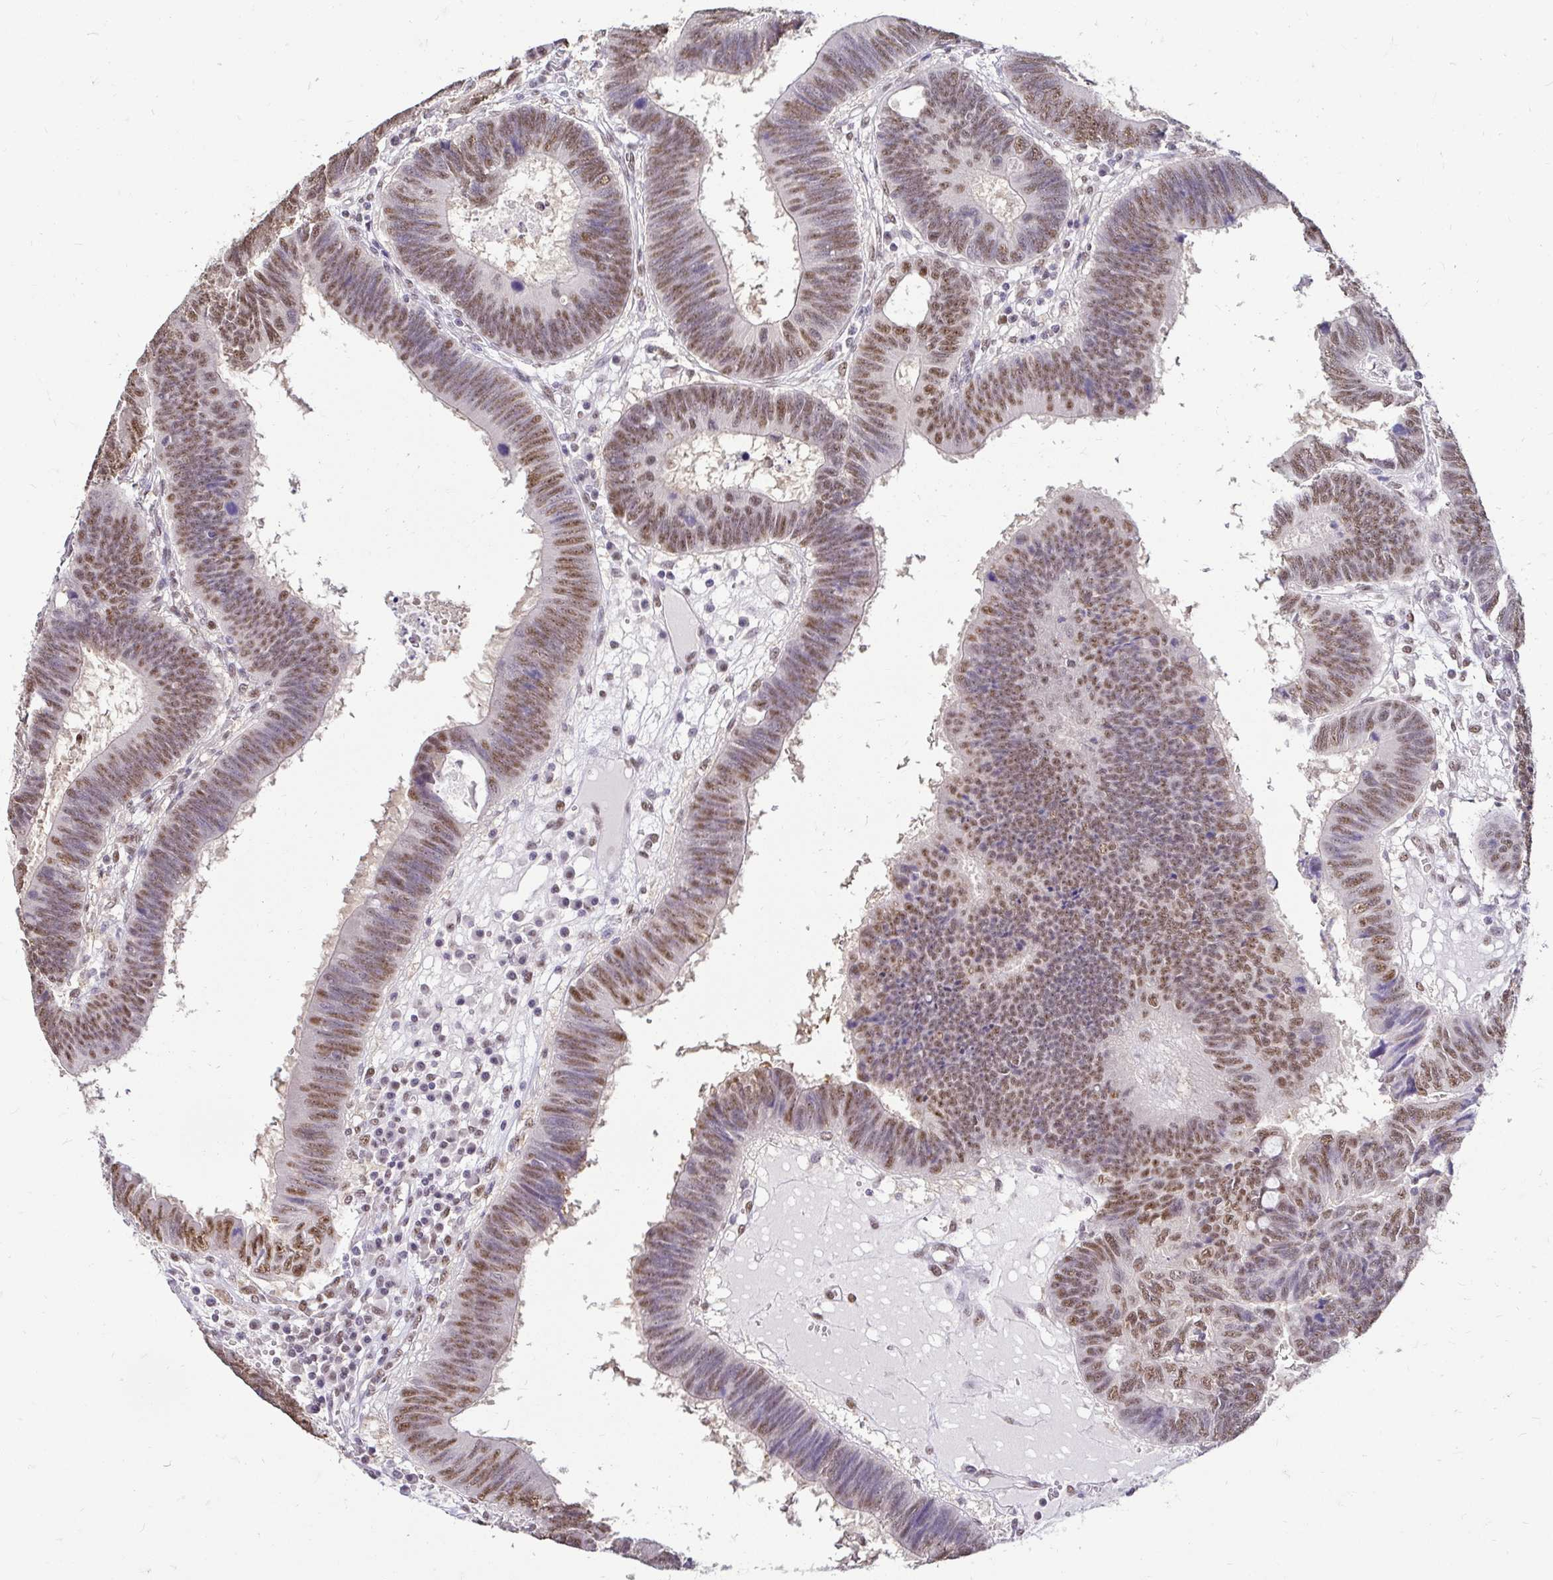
{"staining": {"intensity": "moderate", "quantity": ">75%", "location": "nuclear"}, "tissue": "colorectal cancer", "cell_type": "Tumor cells", "image_type": "cancer", "snomed": [{"axis": "morphology", "description": "Adenocarcinoma, NOS"}, {"axis": "topography", "description": "Colon"}], "caption": "The micrograph displays staining of colorectal cancer, revealing moderate nuclear protein positivity (brown color) within tumor cells.", "gene": "RIMS4", "patient": {"sex": "male", "age": 62}}